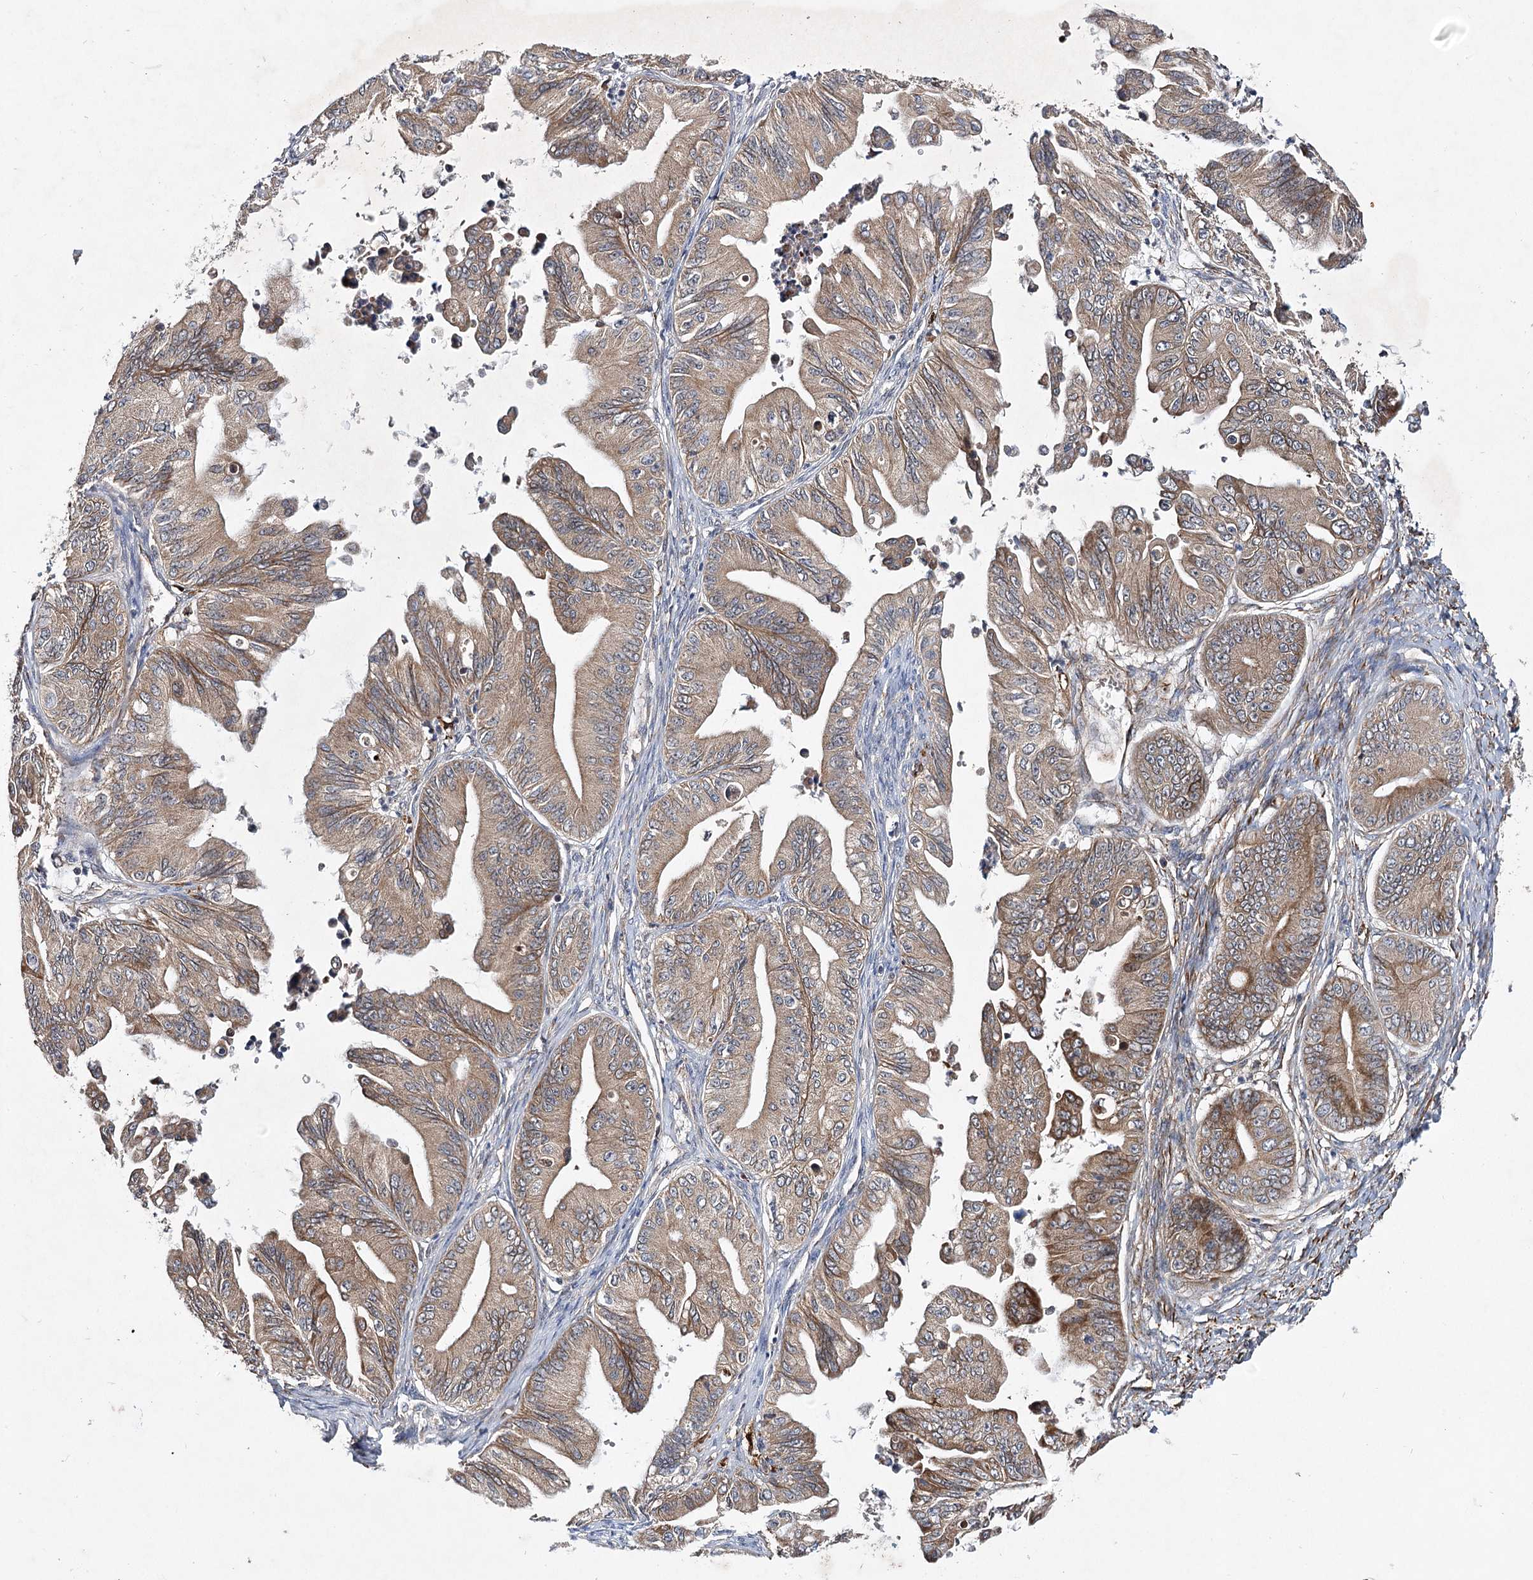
{"staining": {"intensity": "moderate", "quantity": "25%-75%", "location": "cytoplasmic/membranous"}, "tissue": "ovarian cancer", "cell_type": "Tumor cells", "image_type": "cancer", "snomed": [{"axis": "morphology", "description": "Cystadenocarcinoma, mucinous, NOS"}, {"axis": "topography", "description": "Ovary"}], "caption": "A high-resolution micrograph shows immunohistochemistry (IHC) staining of ovarian cancer, which displays moderate cytoplasmic/membranous positivity in approximately 25%-75% of tumor cells.", "gene": "DPEP2", "patient": {"sex": "female", "age": 71}}